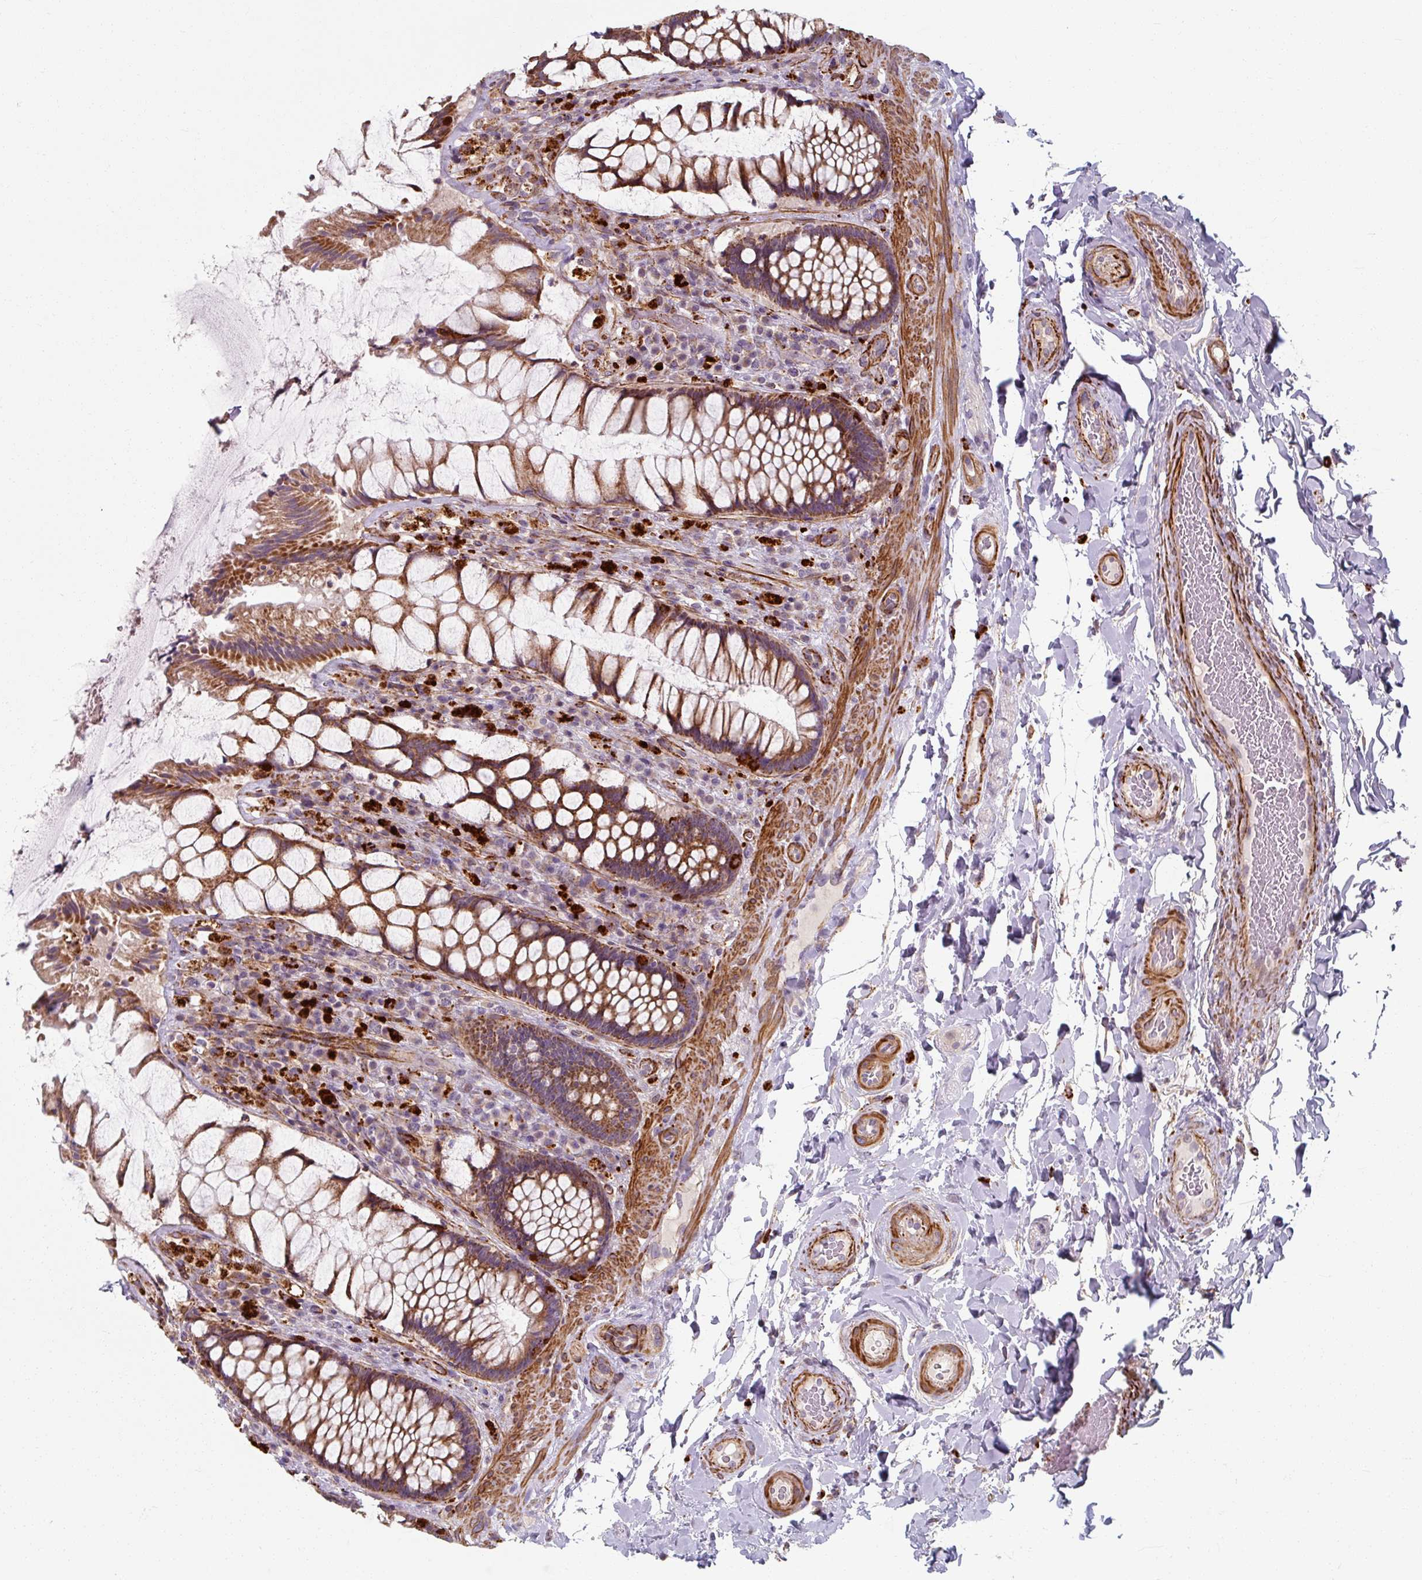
{"staining": {"intensity": "moderate", "quantity": ">75%", "location": "cytoplasmic/membranous"}, "tissue": "rectum", "cell_type": "Glandular cells", "image_type": "normal", "snomed": [{"axis": "morphology", "description": "Normal tissue, NOS"}, {"axis": "topography", "description": "Rectum"}], "caption": "This histopathology image demonstrates immunohistochemistry (IHC) staining of unremarkable rectum, with medium moderate cytoplasmic/membranous positivity in about >75% of glandular cells.", "gene": "MRPS5", "patient": {"sex": "female", "age": 58}}